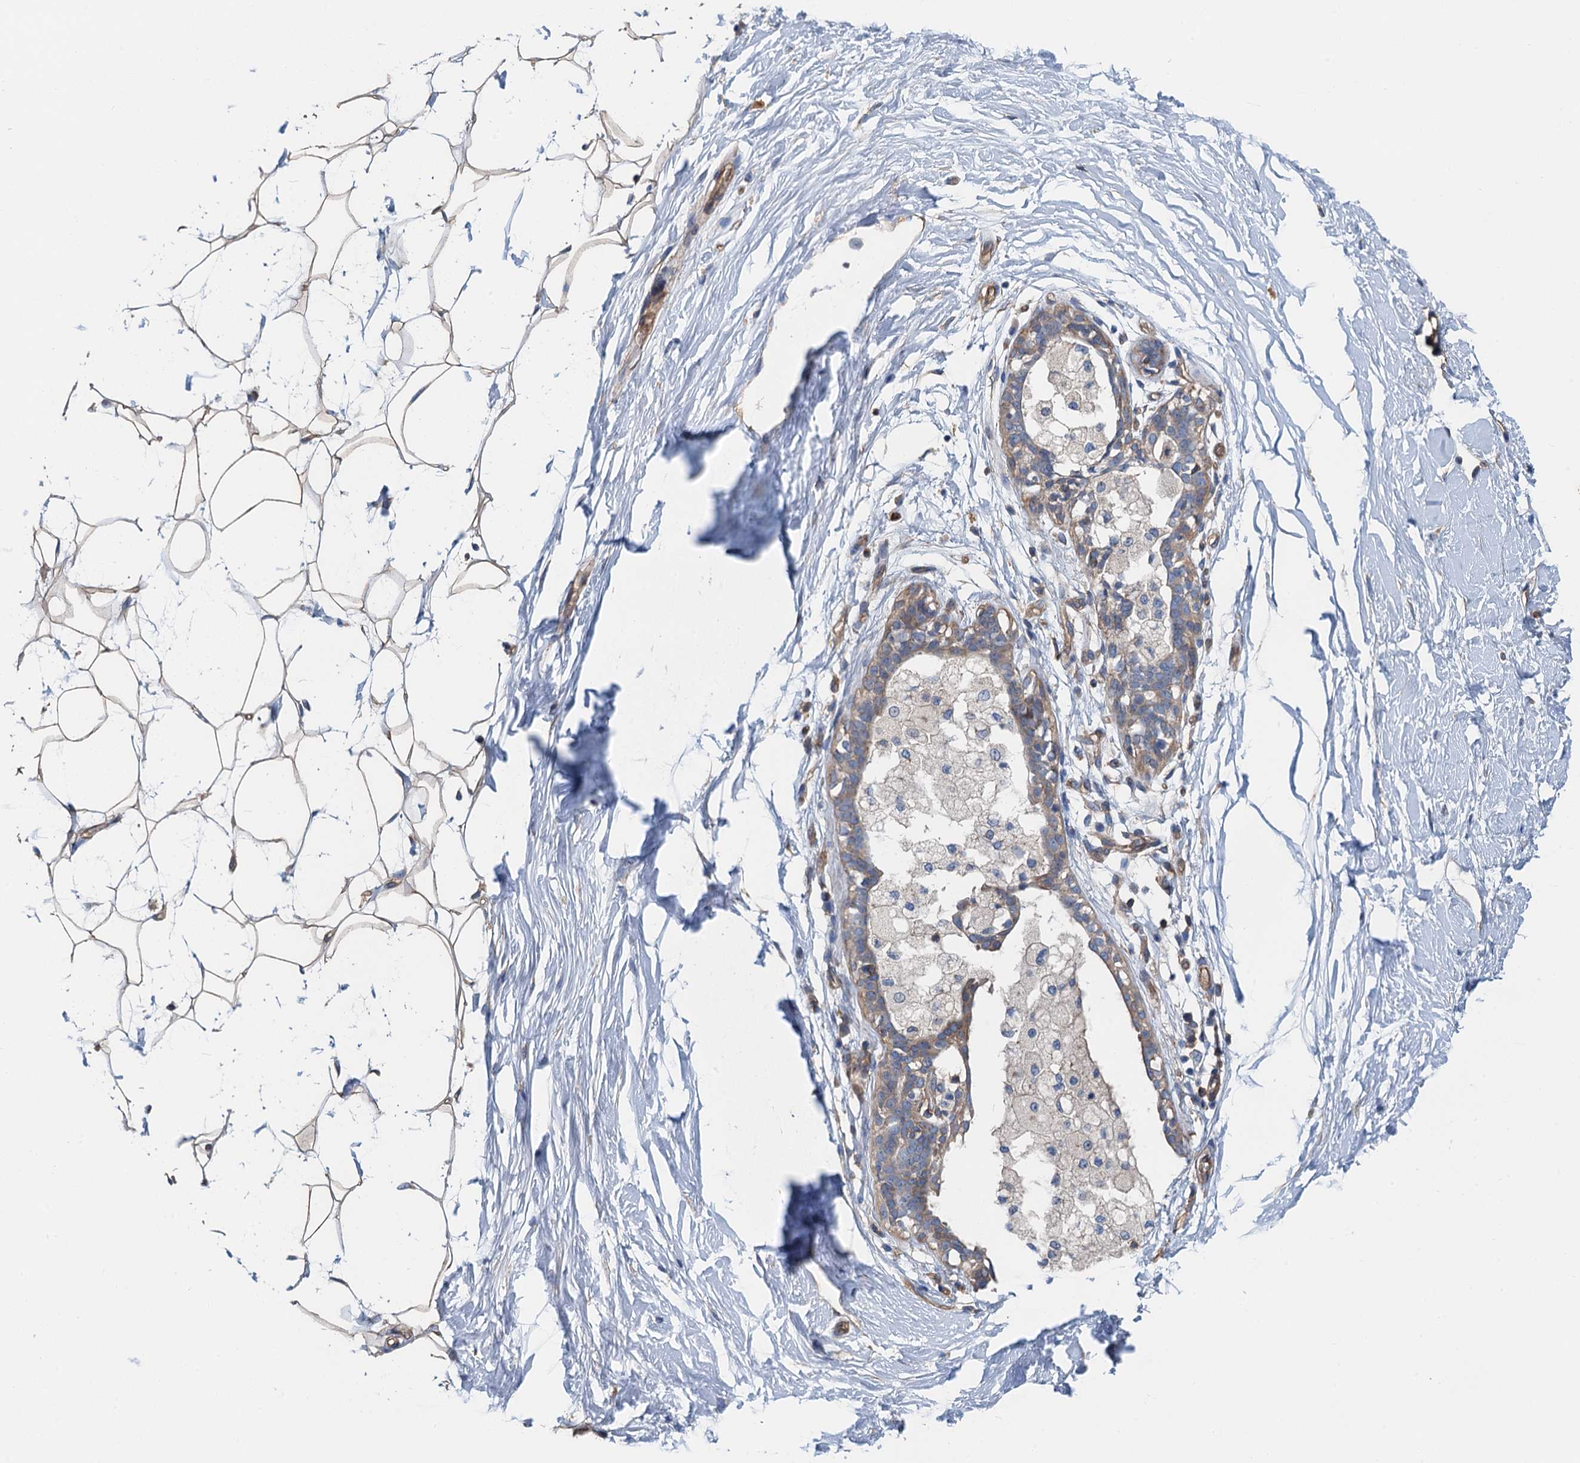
{"staining": {"intensity": "weak", "quantity": ">75%", "location": "cytoplasmic/membranous"}, "tissue": "adipose tissue", "cell_type": "Adipocytes", "image_type": "normal", "snomed": [{"axis": "morphology", "description": "Normal tissue, NOS"}, {"axis": "topography", "description": "Breast"}], "caption": "The histopathology image shows immunohistochemical staining of normal adipose tissue. There is weak cytoplasmic/membranous staining is appreciated in approximately >75% of adipocytes. The protein is stained brown, and the nuclei are stained in blue (DAB IHC with brightfield microscopy, high magnification).", "gene": "ROGDI", "patient": {"sex": "female", "age": 26}}